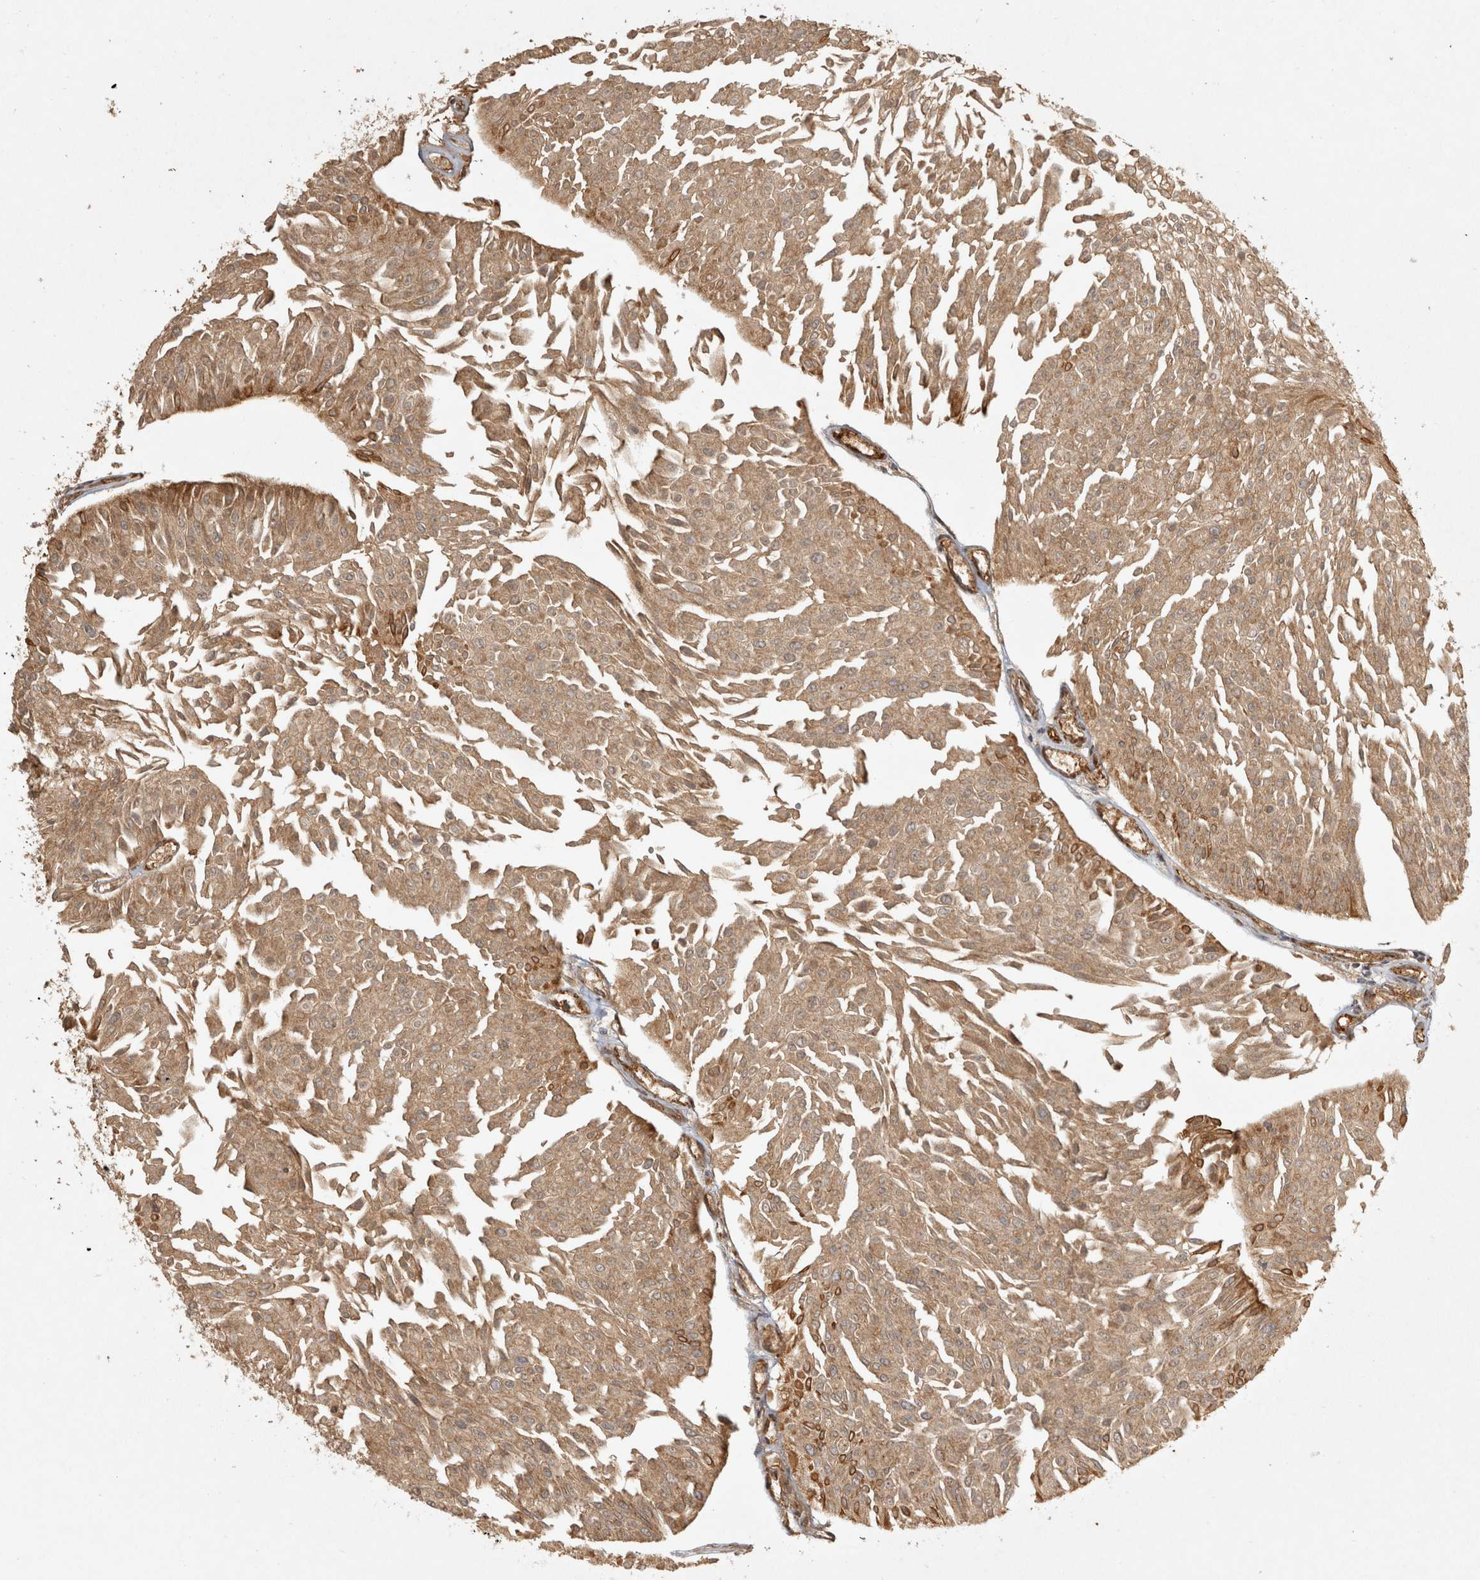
{"staining": {"intensity": "moderate", "quantity": ">75%", "location": "cytoplasmic/membranous"}, "tissue": "urothelial cancer", "cell_type": "Tumor cells", "image_type": "cancer", "snomed": [{"axis": "morphology", "description": "Urothelial carcinoma, Low grade"}, {"axis": "topography", "description": "Urinary bladder"}], "caption": "About >75% of tumor cells in urothelial cancer demonstrate moderate cytoplasmic/membranous protein staining as visualized by brown immunohistochemical staining.", "gene": "CAMSAP2", "patient": {"sex": "male", "age": 67}}